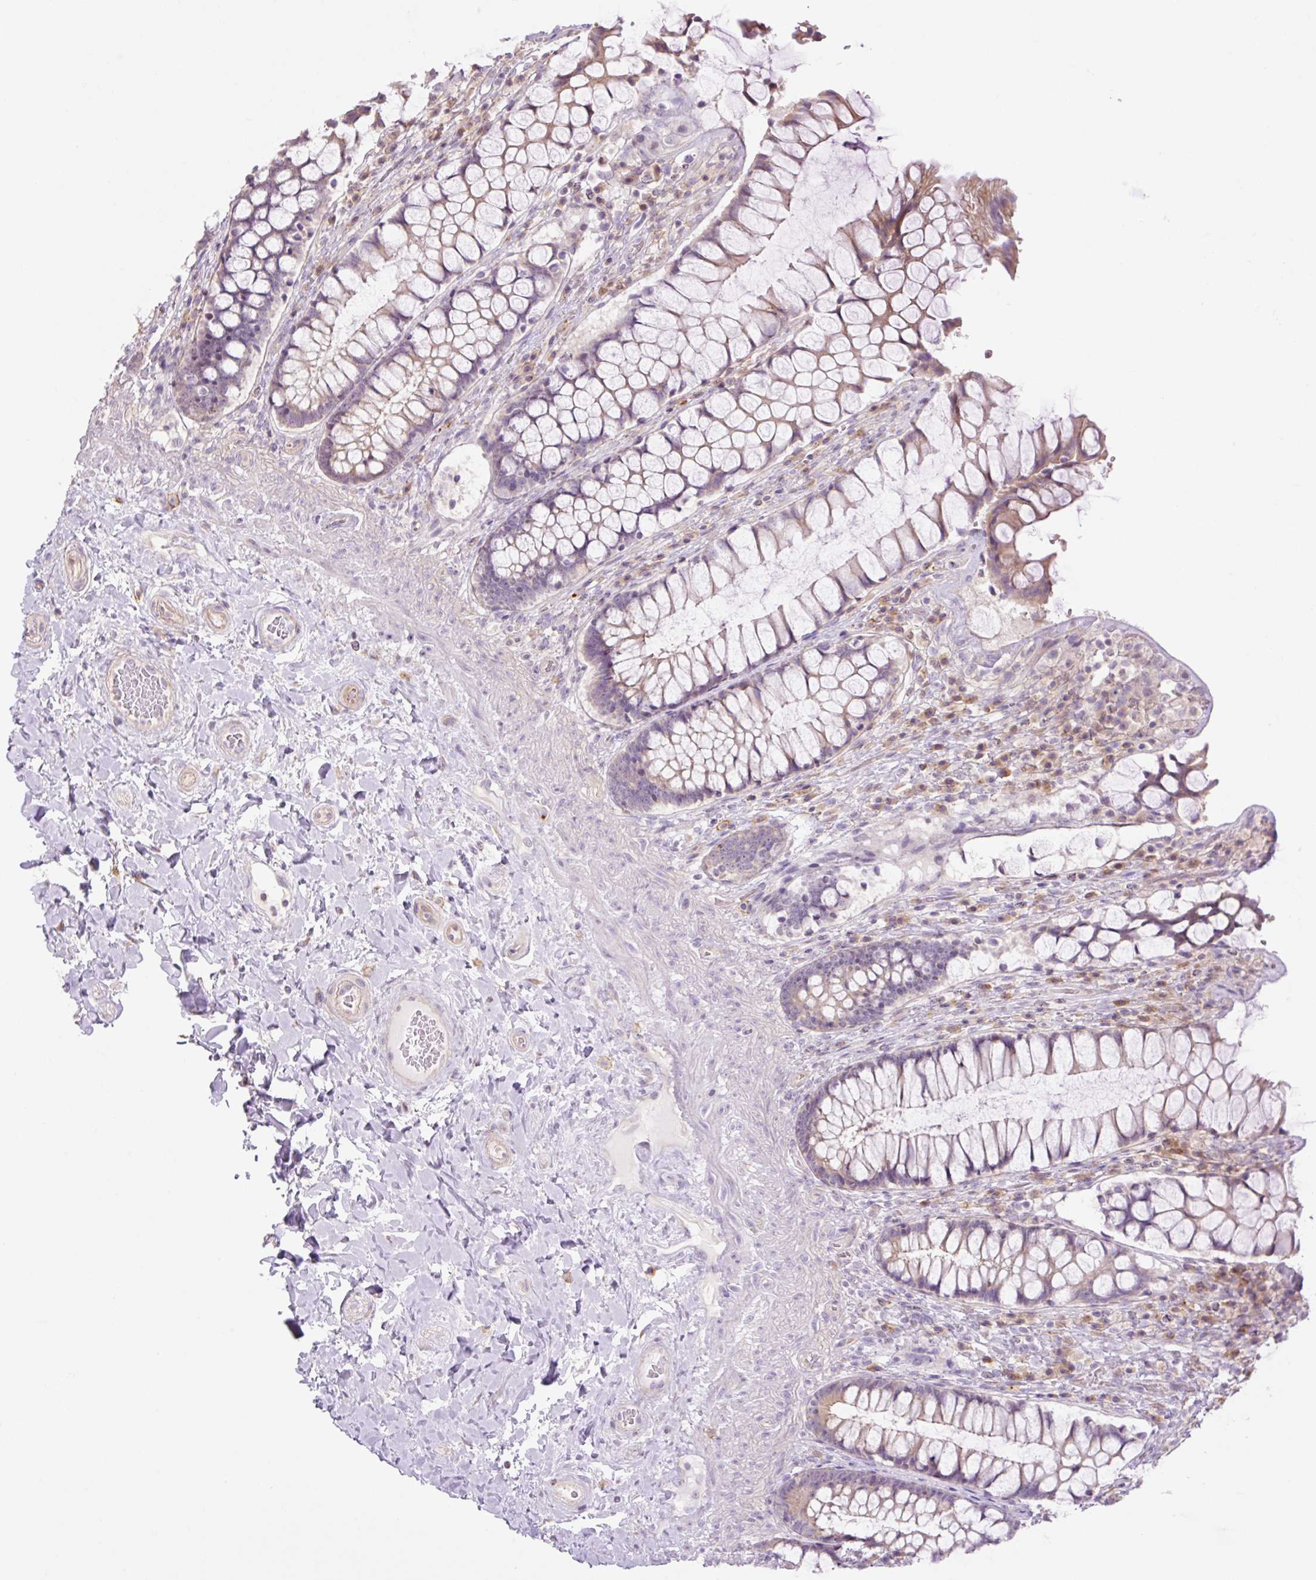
{"staining": {"intensity": "moderate", "quantity": "25%-75%", "location": "cytoplasmic/membranous"}, "tissue": "rectum", "cell_type": "Glandular cells", "image_type": "normal", "snomed": [{"axis": "morphology", "description": "Normal tissue, NOS"}, {"axis": "topography", "description": "Rectum"}], "caption": "Moderate cytoplasmic/membranous expression is appreciated in approximately 25%-75% of glandular cells in normal rectum.", "gene": "GRID2", "patient": {"sex": "female", "age": 58}}